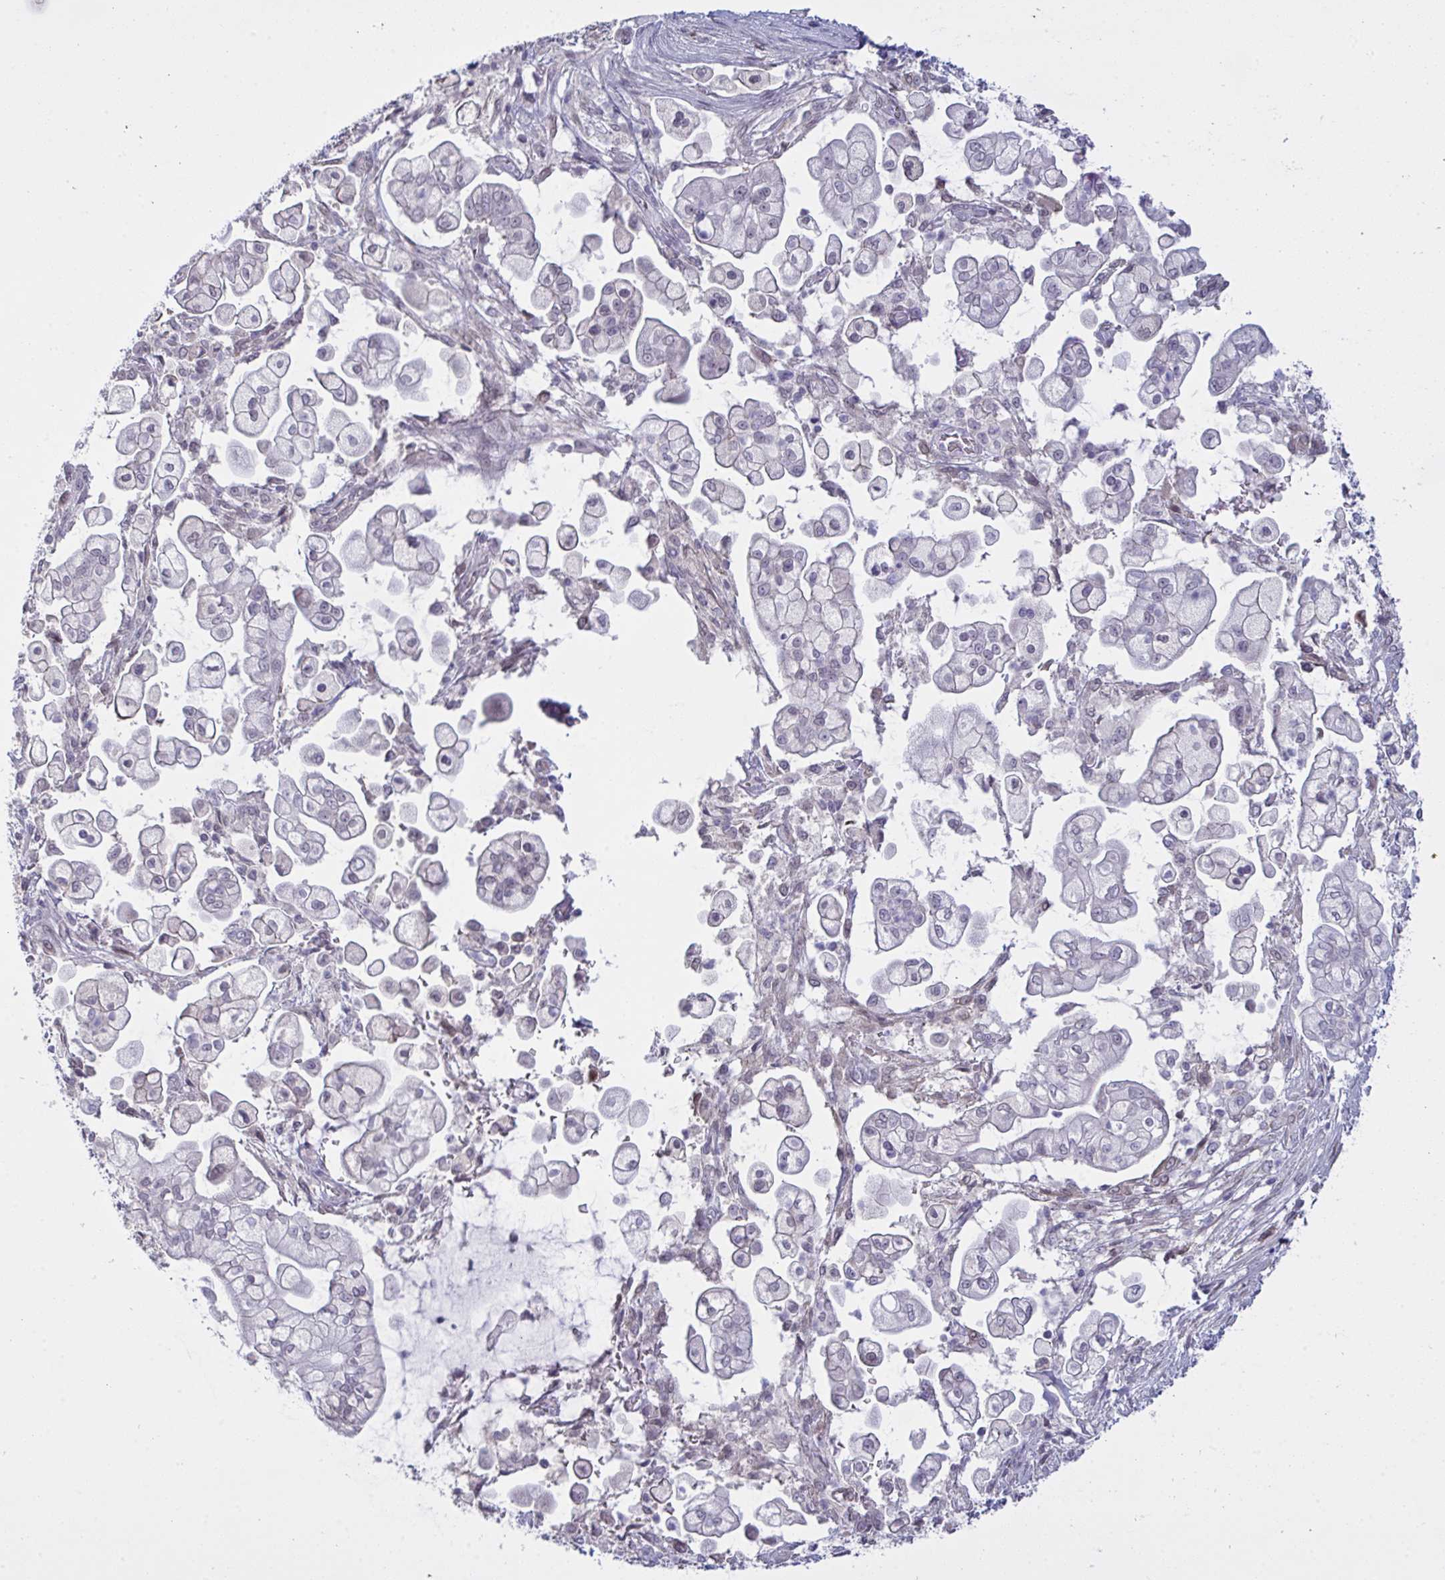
{"staining": {"intensity": "negative", "quantity": "none", "location": "none"}, "tissue": "pancreatic cancer", "cell_type": "Tumor cells", "image_type": "cancer", "snomed": [{"axis": "morphology", "description": "Adenocarcinoma, NOS"}, {"axis": "topography", "description": "Pancreas"}], "caption": "Pancreatic cancer (adenocarcinoma) was stained to show a protein in brown. There is no significant positivity in tumor cells.", "gene": "ZNF784", "patient": {"sex": "female", "age": 69}}